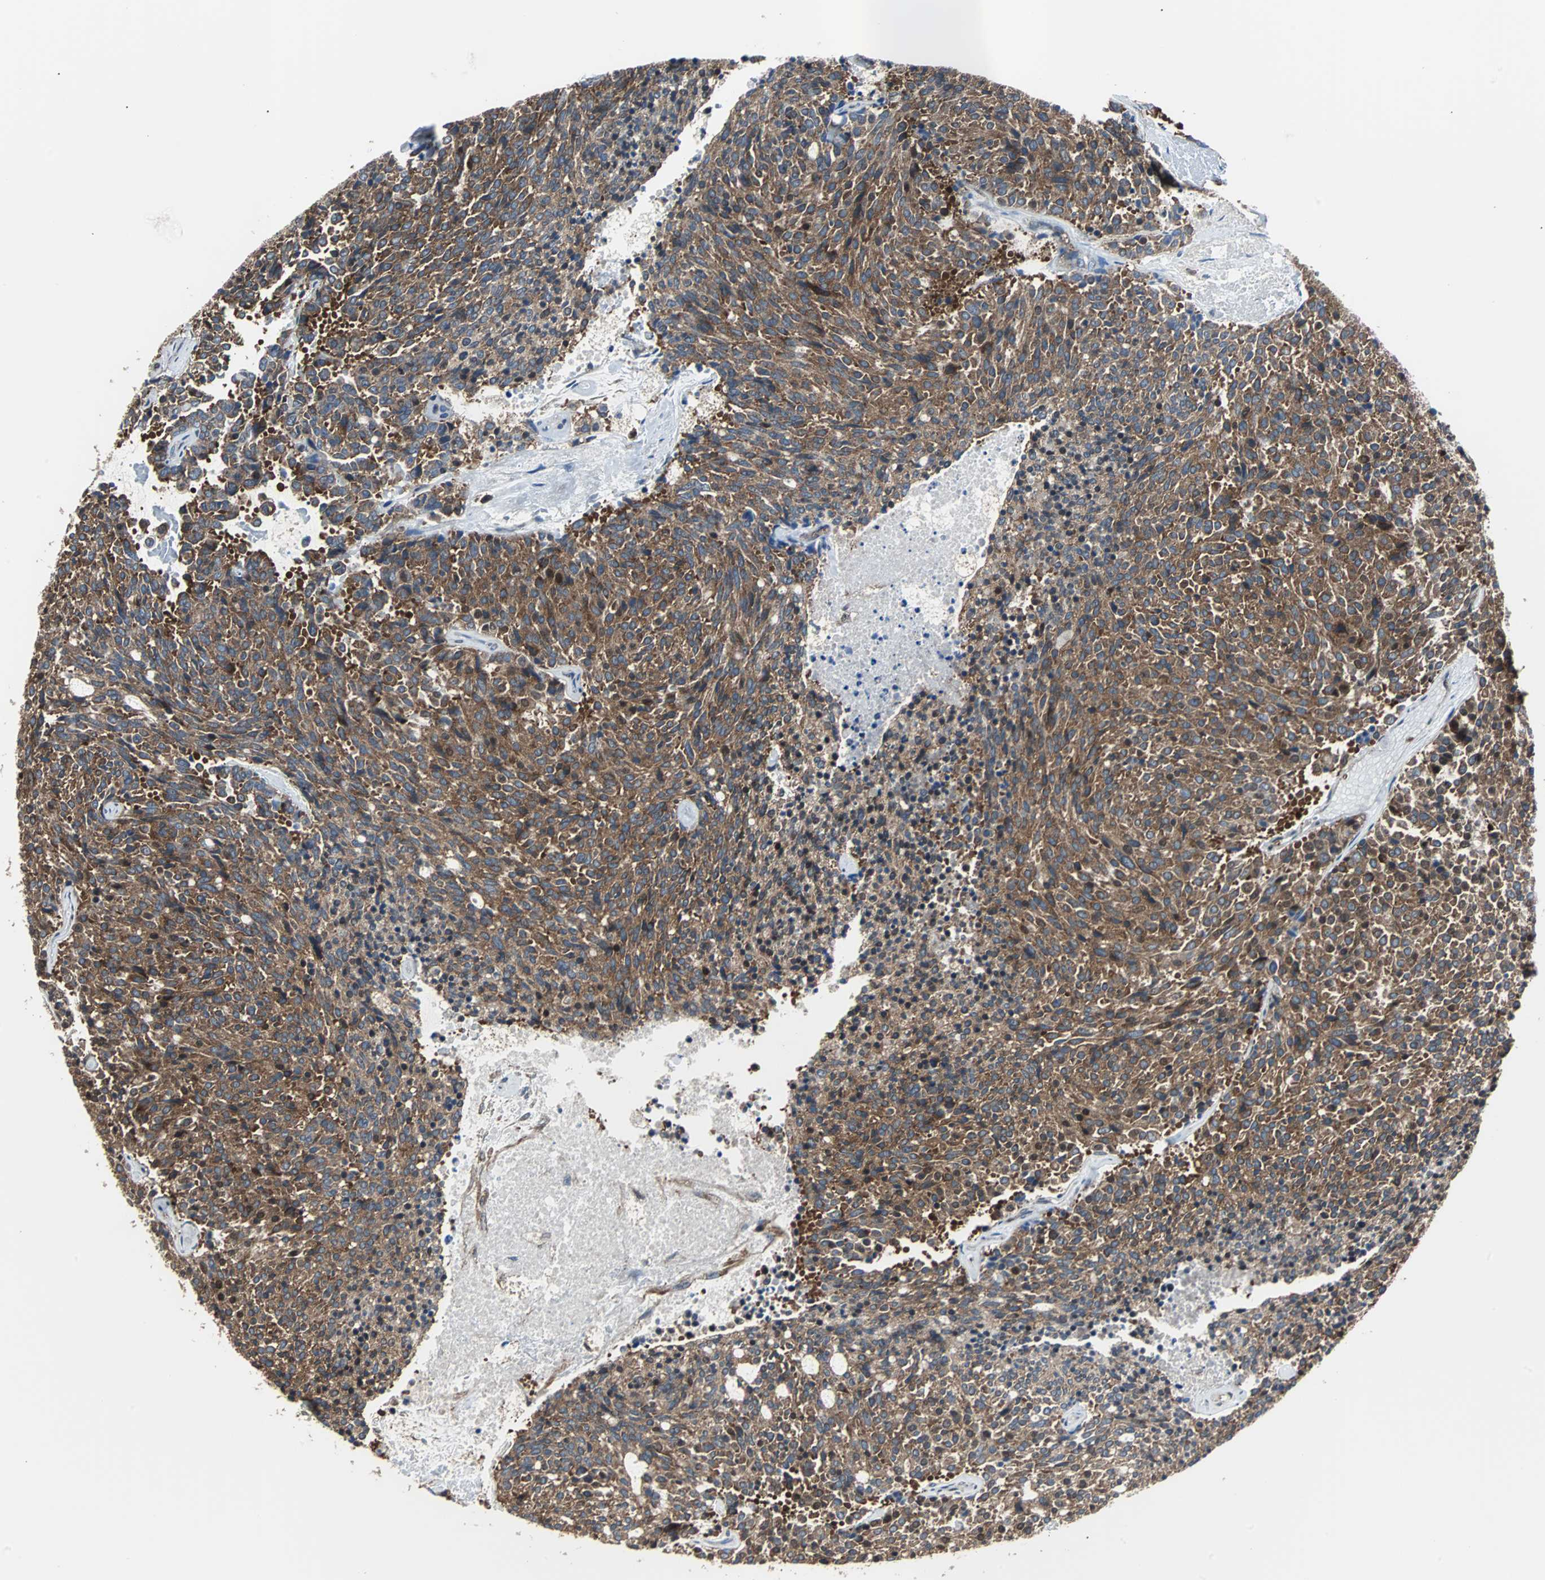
{"staining": {"intensity": "strong", "quantity": ">75%", "location": "cytoplasmic/membranous"}, "tissue": "carcinoid", "cell_type": "Tumor cells", "image_type": "cancer", "snomed": [{"axis": "morphology", "description": "Carcinoid, malignant, NOS"}, {"axis": "topography", "description": "Pancreas"}], "caption": "Protein staining demonstrates strong cytoplasmic/membranous positivity in about >75% of tumor cells in carcinoid.", "gene": "RELA", "patient": {"sex": "female", "age": 54}}